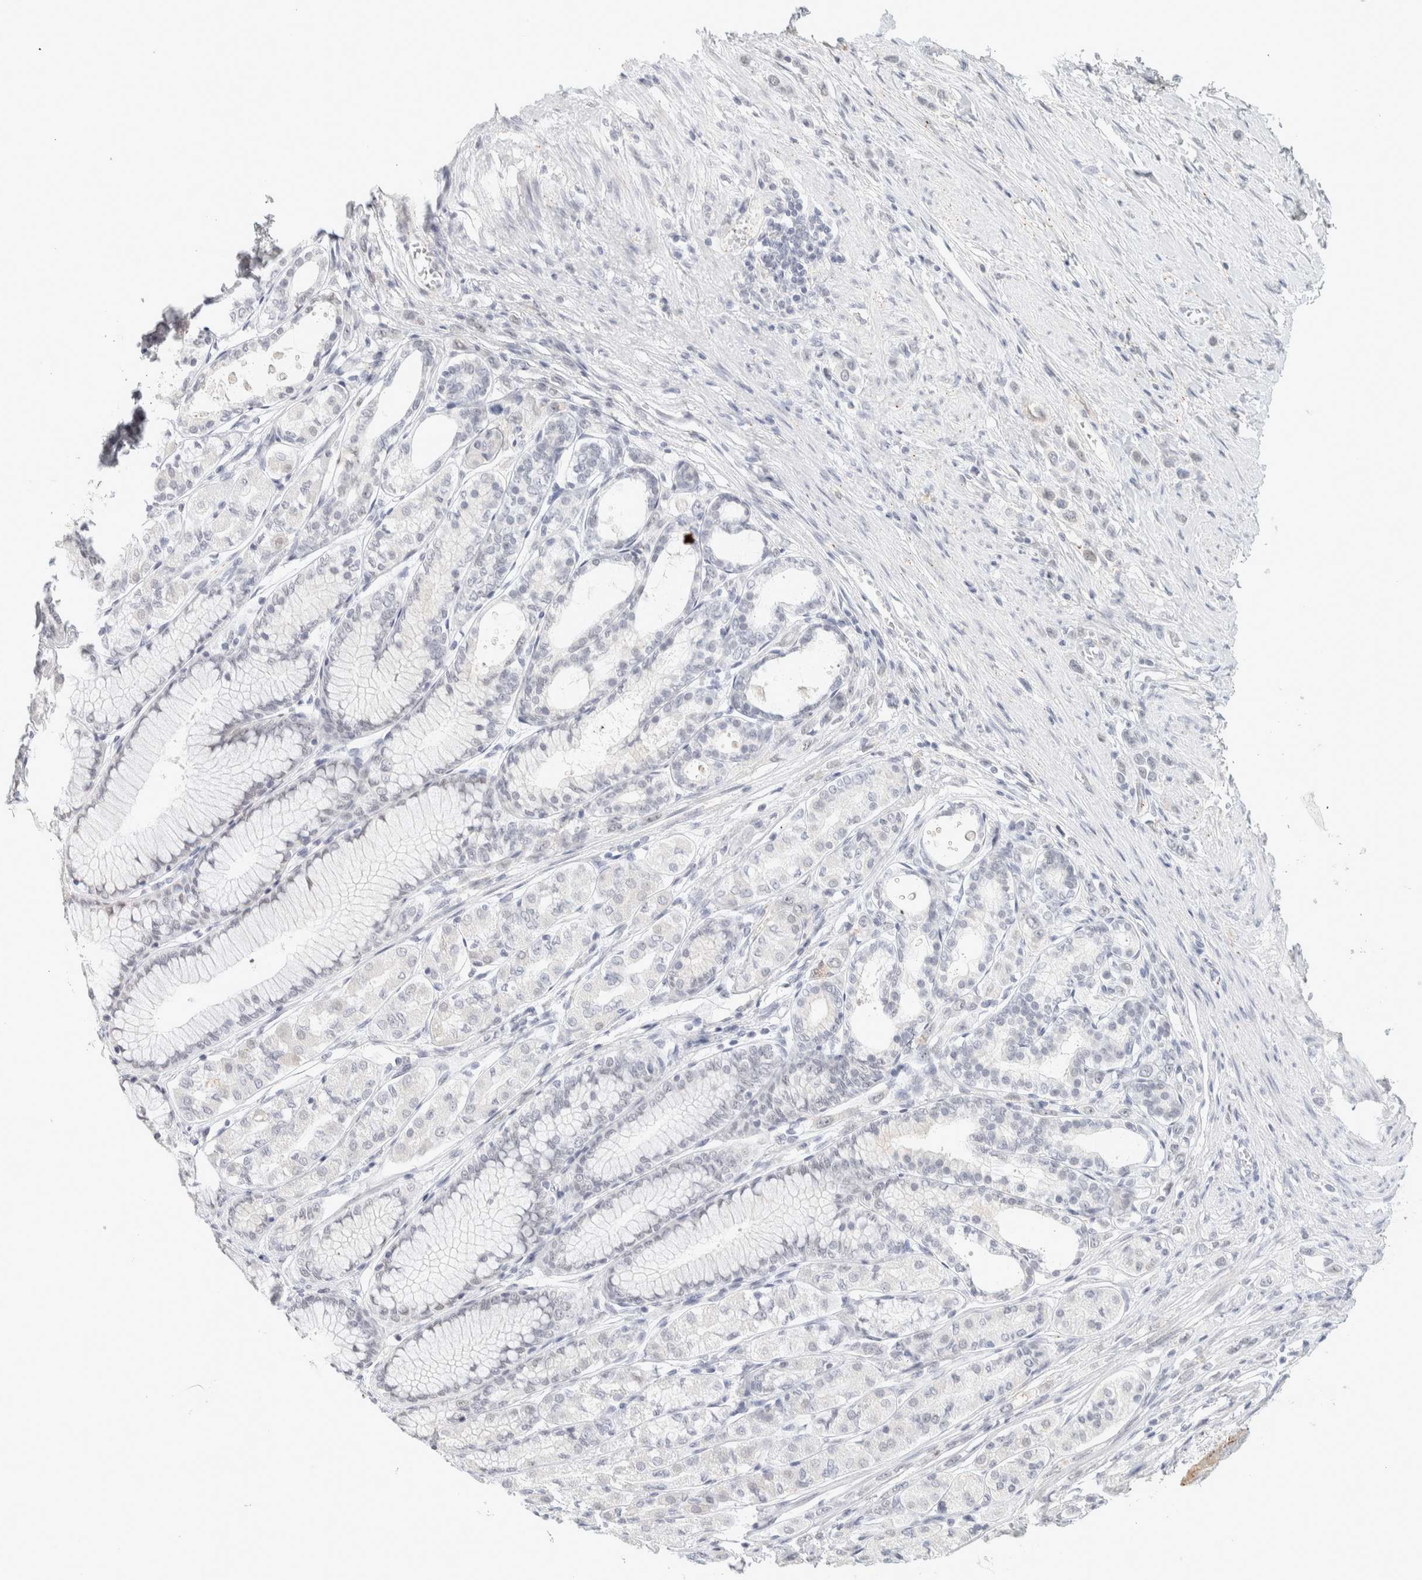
{"staining": {"intensity": "negative", "quantity": "none", "location": "none"}, "tissue": "stomach cancer", "cell_type": "Tumor cells", "image_type": "cancer", "snomed": [{"axis": "morphology", "description": "Adenocarcinoma, NOS"}, {"axis": "topography", "description": "Stomach"}], "caption": "There is no significant expression in tumor cells of stomach cancer.", "gene": "CDH17", "patient": {"sex": "female", "age": 65}}